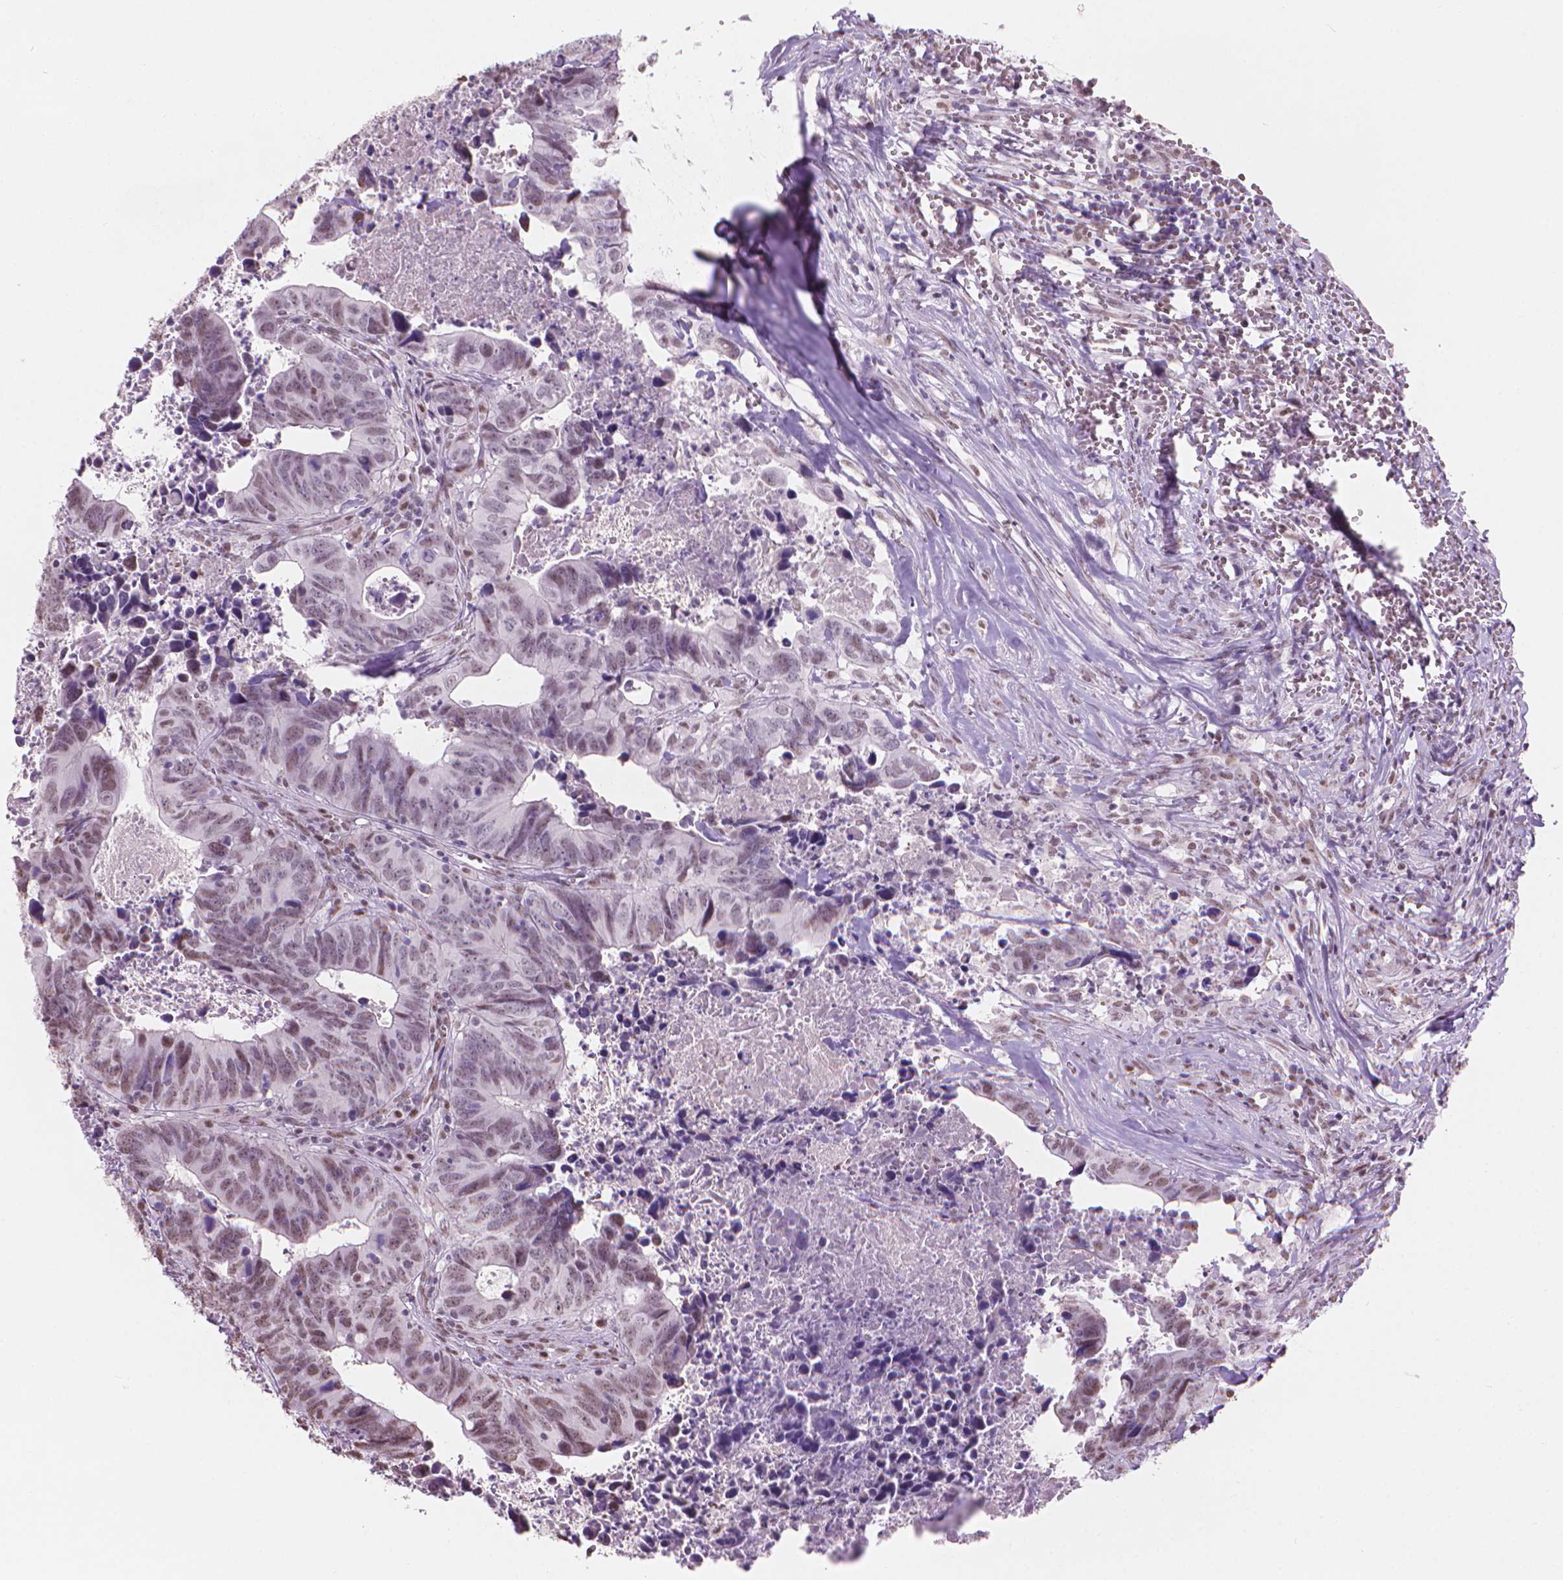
{"staining": {"intensity": "weak", "quantity": "25%-75%", "location": "nuclear"}, "tissue": "colorectal cancer", "cell_type": "Tumor cells", "image_type": "cancer", "snomed": [{"axis": "morphology", "description": "Adenocarcinoma, NOS"}, {"axis": "topography", "description": "Colon"}], "caption": "Human colorectal cancer (adenocarcinoma) stained with a protein marker demonstrates weak staining in tumor cells.", "gene": "PIAS2", "patient": {"sex": "female", "age": 82}}